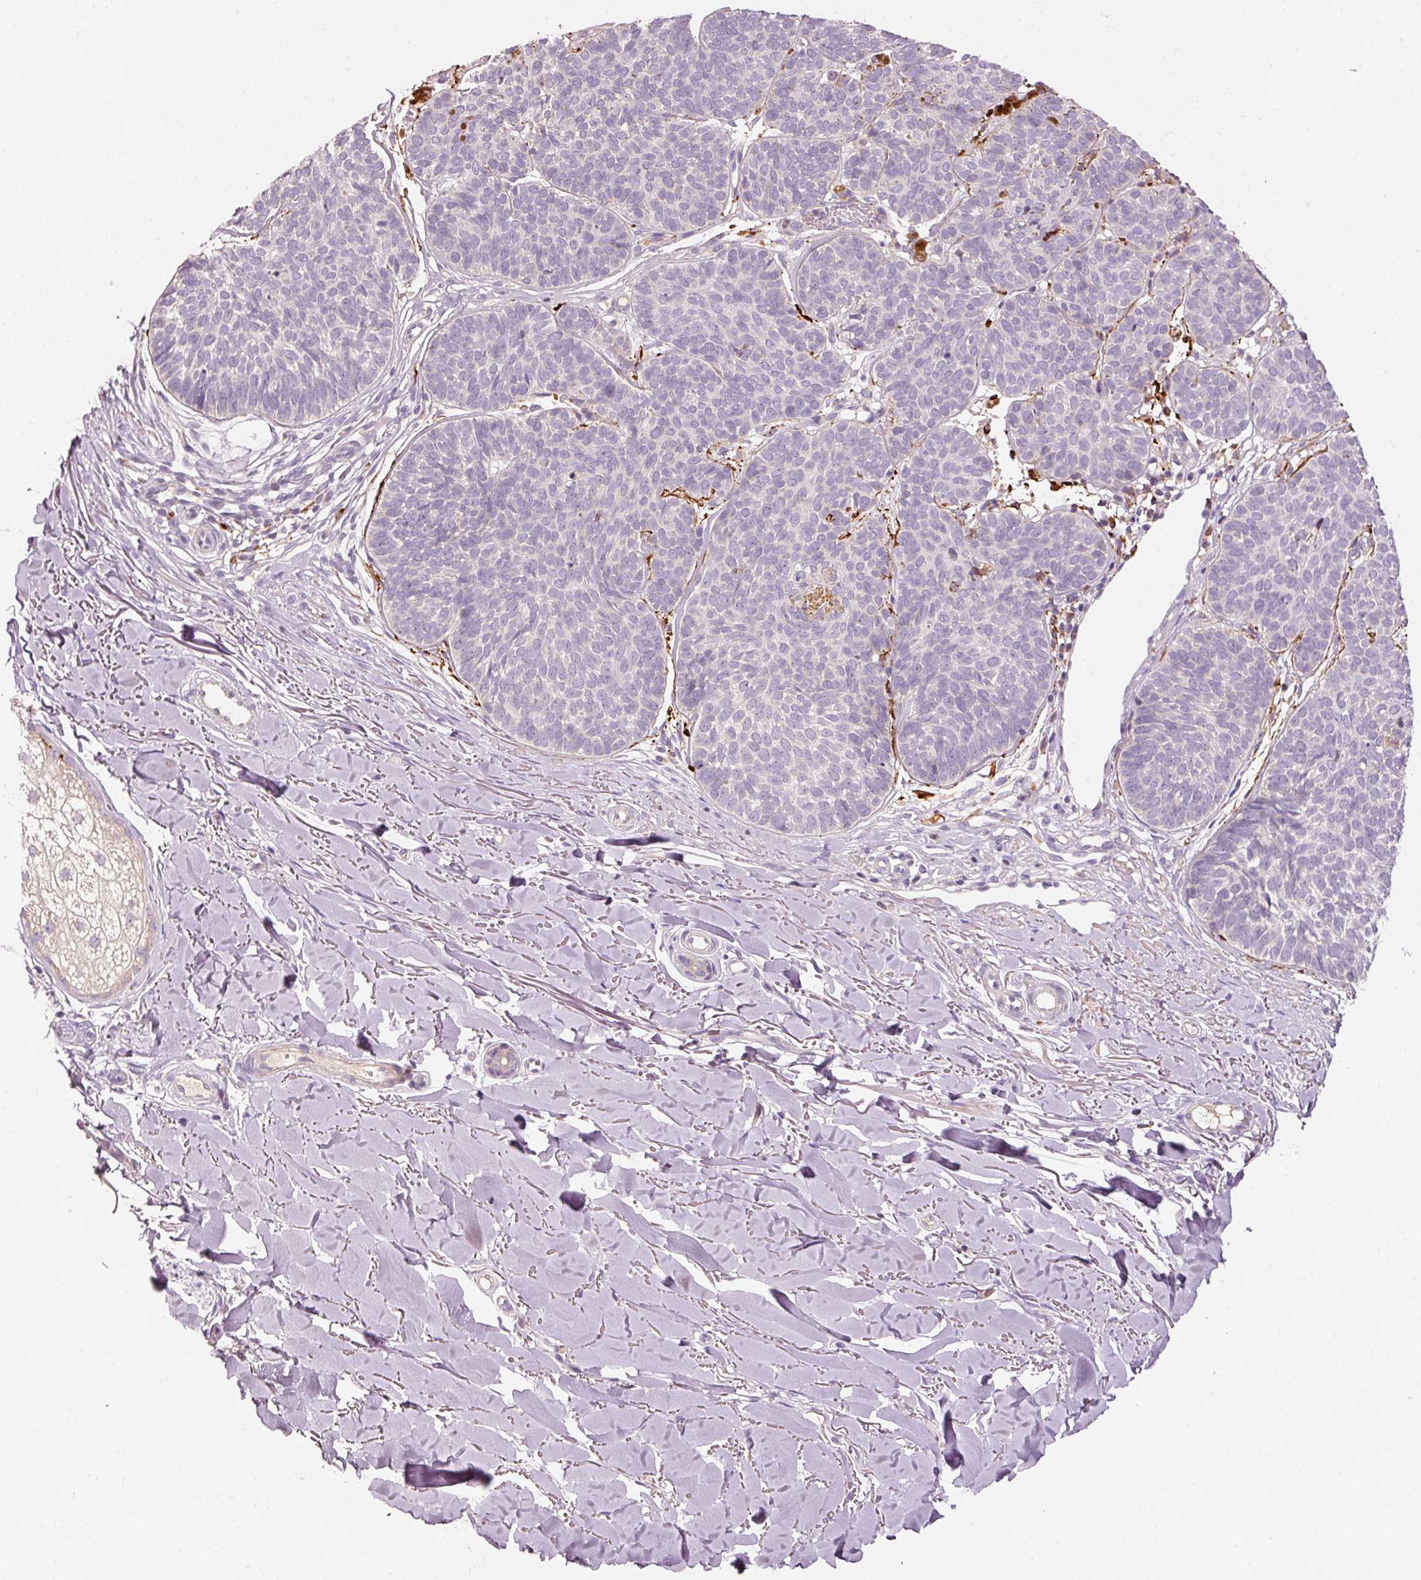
{"staining": {"intensity": "negative", "quantity": "none", "location": "none"}, "tissue": "skin cancer", "cell_type": "Tumor cells", "image_type": "cancer", "snomed": [{"axis": "morphology", "description": "Basal cell carcinoma"}, {"axis": "topography", "description": "Skin"}, {"axis": "topography", "description": "Skin of neck"}, {"axis": "topography", "description": "Skin of shoulder"}, {"axis": "topography", "description": "Skin of back"}], "caption": "This is an immunohistochemistry micrograph of skin cancer (basal cell carcinoma). There is no expression in tumor cells.", "gene": "KLHL21", "patient": {"sex": "male", "age": 80}}